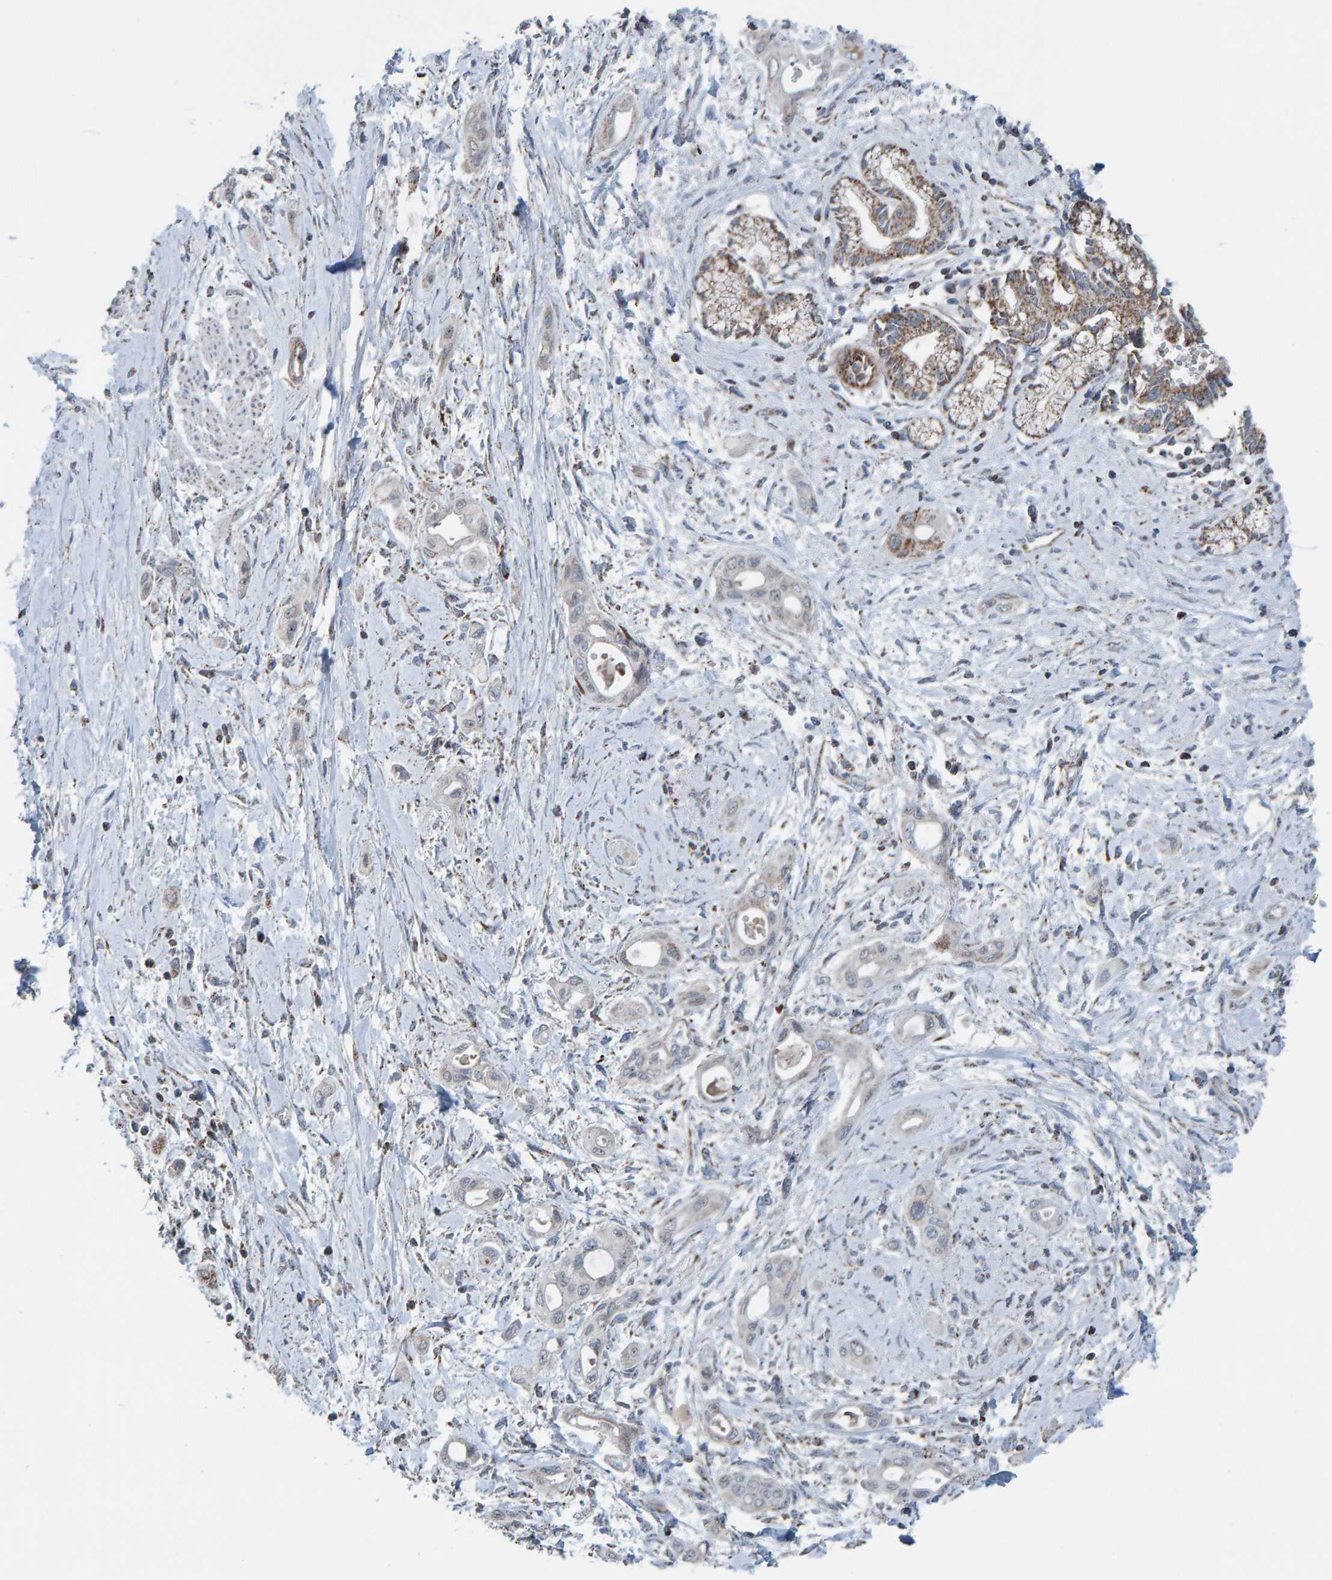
{"staining": {"intensity": "moderate", "quantity": "25%-75%", "location": "cytoplasmic/membranous"}, "tissue": "pancreatic cancer", "cell_type": "Tumor cells", "image_type": "cancer", "snomed": [{"axis": "morphology", "description": "Adenocarcinoma, NOS"}, {"axis": "topography", "description": "Pancreas"}], "caption": "Adenocarcinoma (pancreatic) tissue displays moderate cytoplasmic/membranous expression in approximately 25%-75% of tumor cells Using DAB (3,3'-diaminobenzidine) (brown) and hematoxylin (blue) stains, captured at high magnification using brightfield microscopy.", "gene": "ZNF48", "patient": {"sex": "male", "age": 59}}